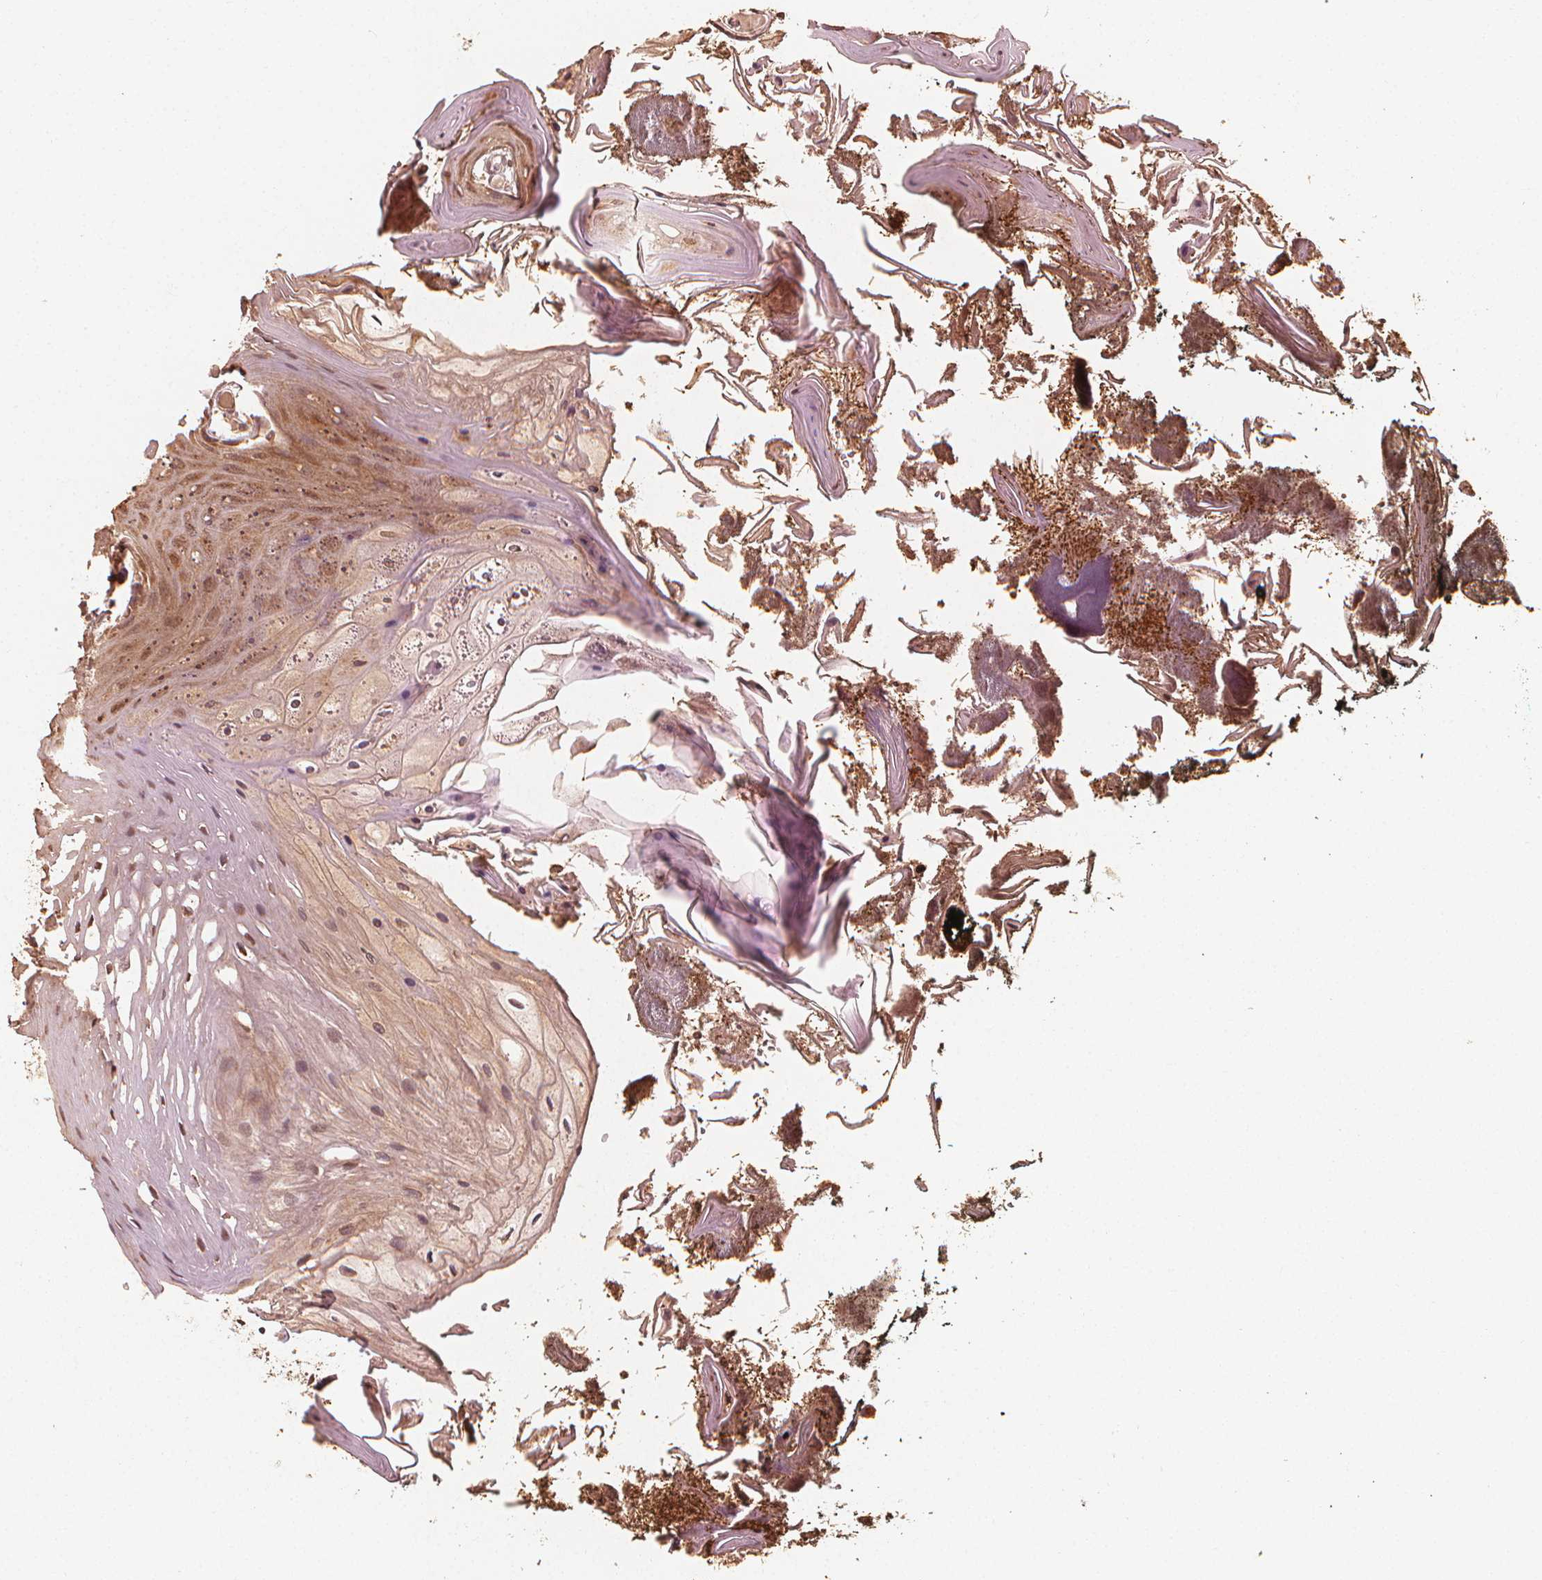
{"staining": {"intensity": "moderate", "quantity": ">75%", "location": "cytoplasmic/membranous,nuclear"}, "tissue": "oral mucosa", "cell_type": "Squamous epithelial cells", "image_type": "normal", "snomed": [{"axis": "morphology", "description": "Normal tissue, NOS"}, {"axis": "topography", "description": "Oral tissue"}], "caption": "Immunohistochemical staining of unremarkable oral mucosa exhibits >75% levels of moderate cytoplasmic/membranous,nuclear protein expression in approximately >75% of squamous epithelial cells. (DAB (3,3'-diaminobenzidine) IHC with brightfield microscopy, high magnification).", "gene": "NPC1", "patient": {"sex": "male", "age": 9}}